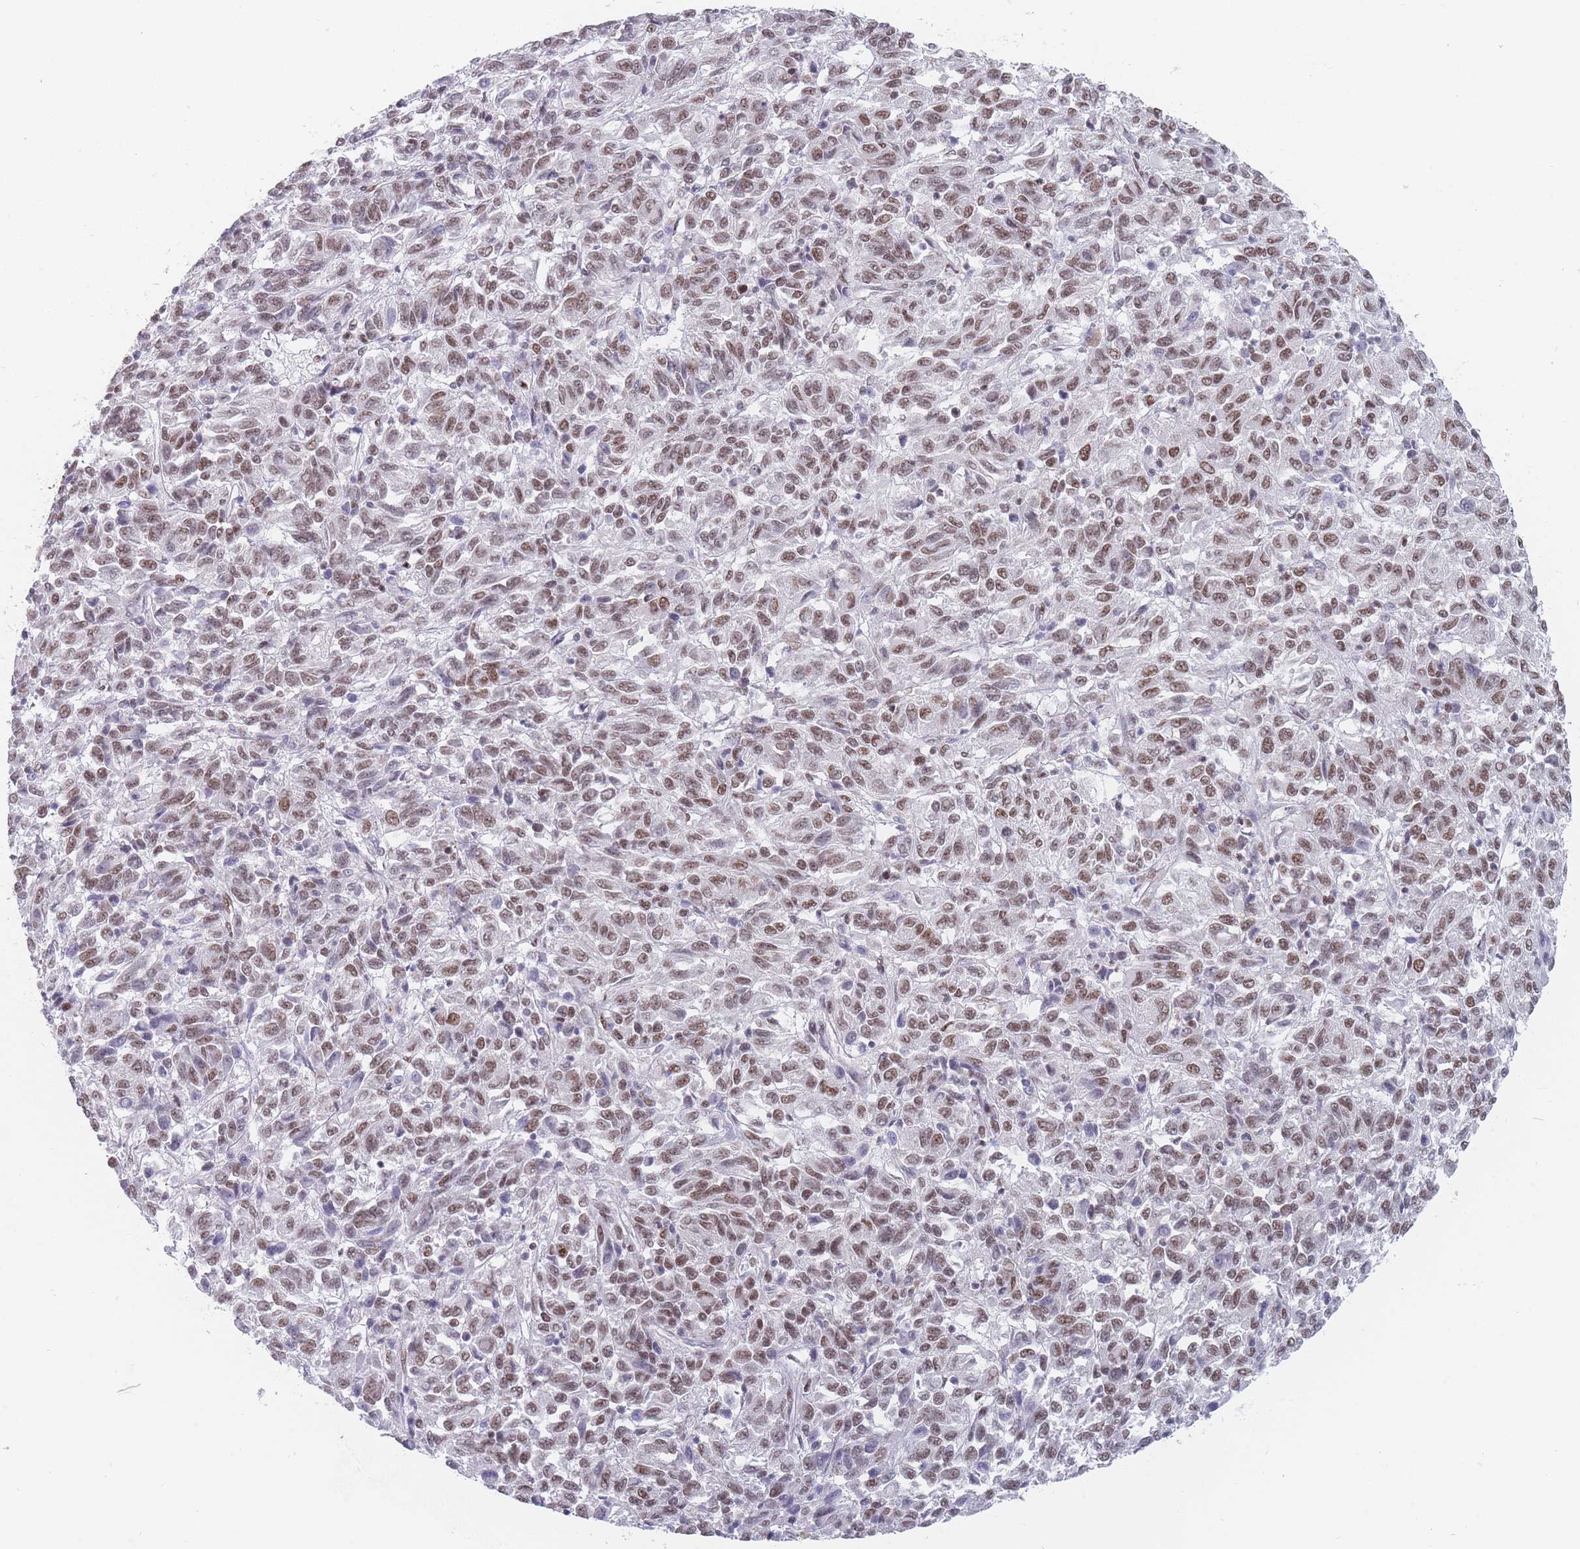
{"staining": {"intensity": "moderate", "quantity": ">75%", "location": "nuclear"}, "tissue": "melanoma", "cell_type": "Tumor cells", "image_type": "cancer", "snomed": [{"axis": "morphology", "description": "Malignant melanoma, Metastatic site"}, {"axis": "topography", "description": "Lung"}], "caption": "Protein expression analysis of human malignant melanoma (metastatic site) reveals moderate nuclear expression in approximately >75% of tumor cells. (Stains: DAB (3,3'-diaminobenzidine) in brown, nuclei in blue, Microscopy: brightfield microscopy at high magnification).", "gene": "SAFB2", "patient": {"sex": "male", "age": 64}}